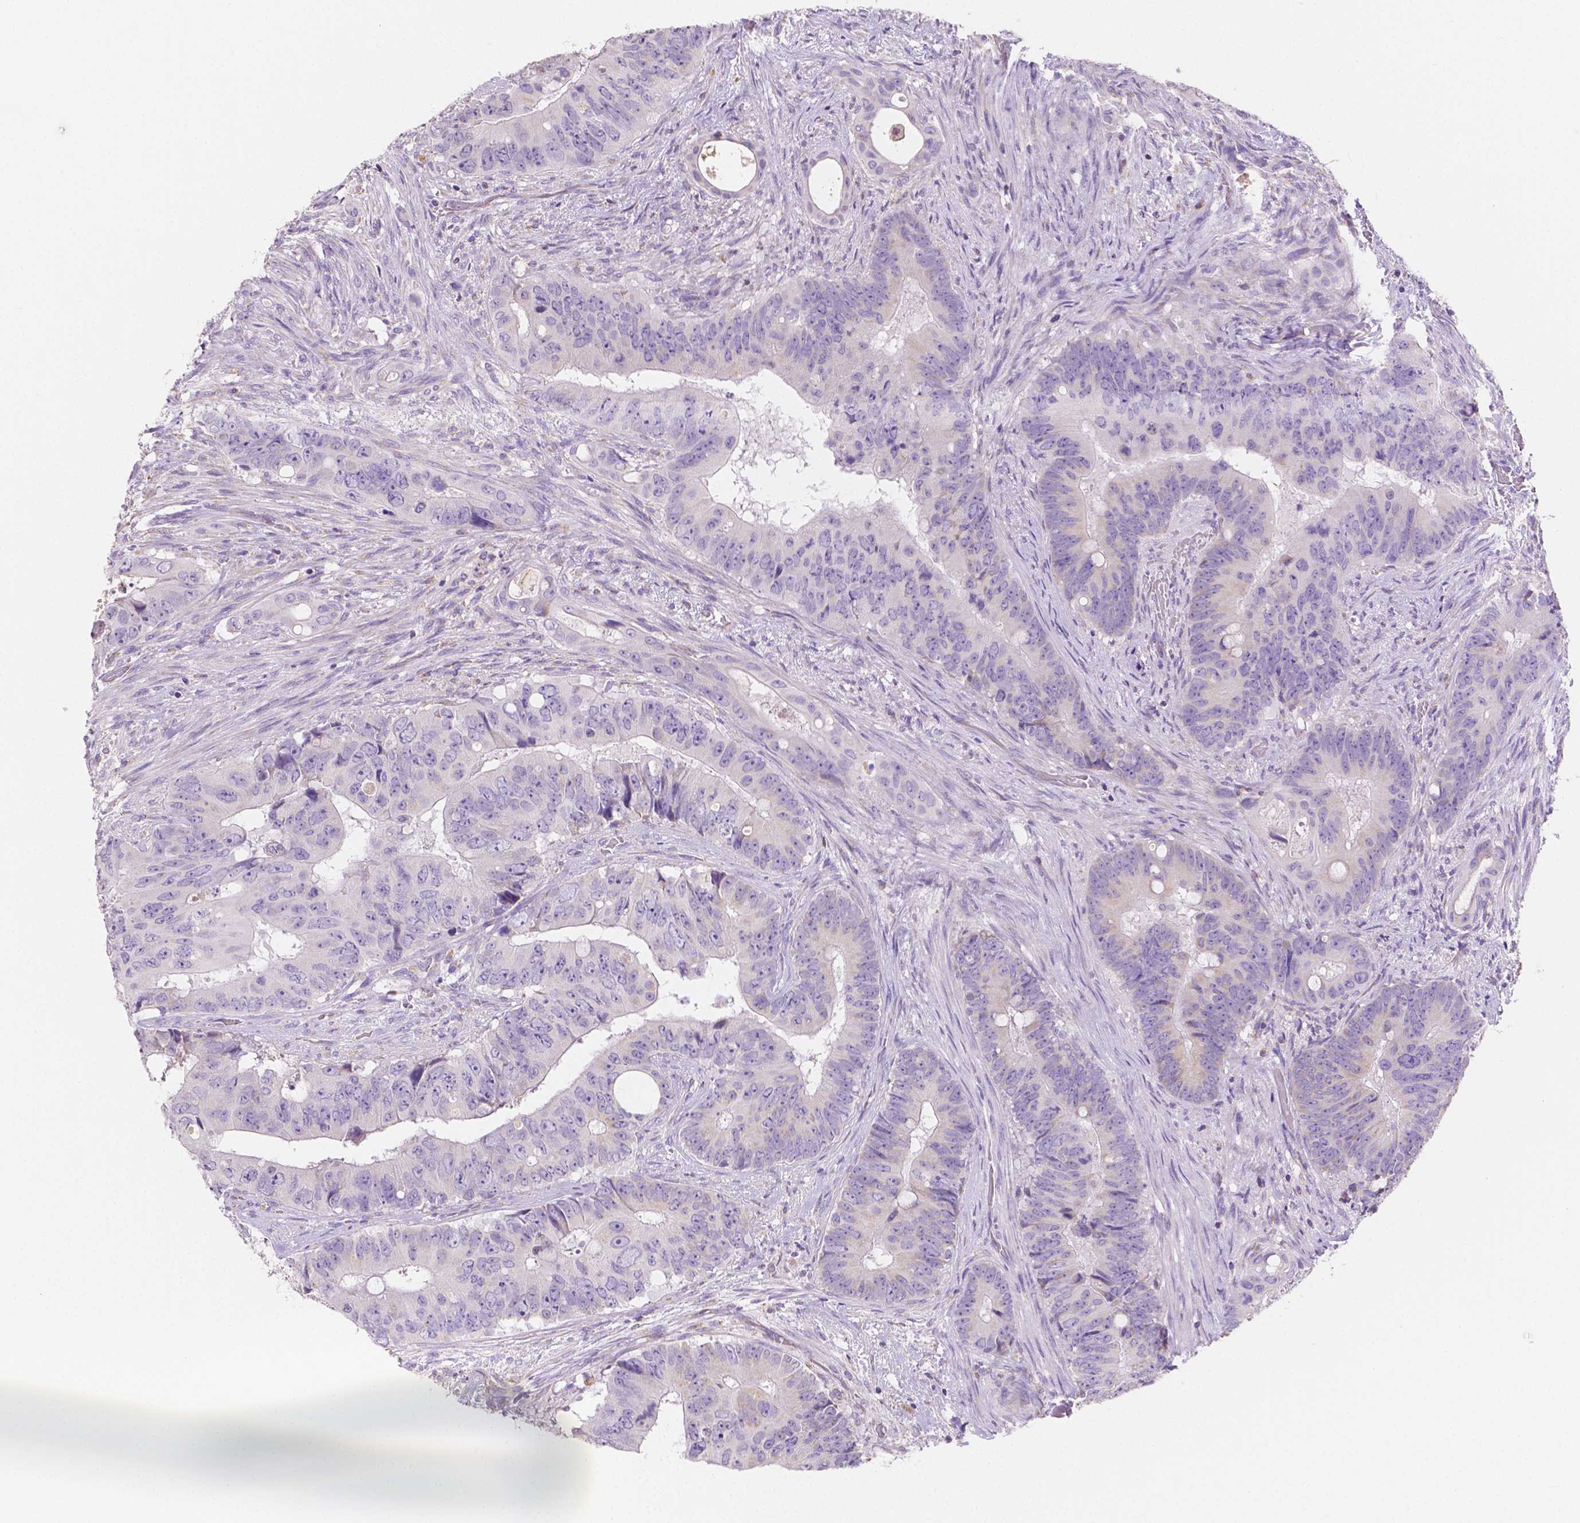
{"staining": {"intensity": "negative", "quantity": "none", "location": "none"}, "tissue": "colorectal cancer", "cell_type": "Tumor cells", "image_type": "cancer", "snomed": [{"axis": "morphology", "description": "Adenocarcinoma, NOS"}, {"axis": "topography", "description": "Rectum"}], "caption": "Micrograph shows no significant protein positivity in tumor cells of colorectal cancer.", "gene": "TMEM130", "patient": {"sex": "male", "age": 78}}